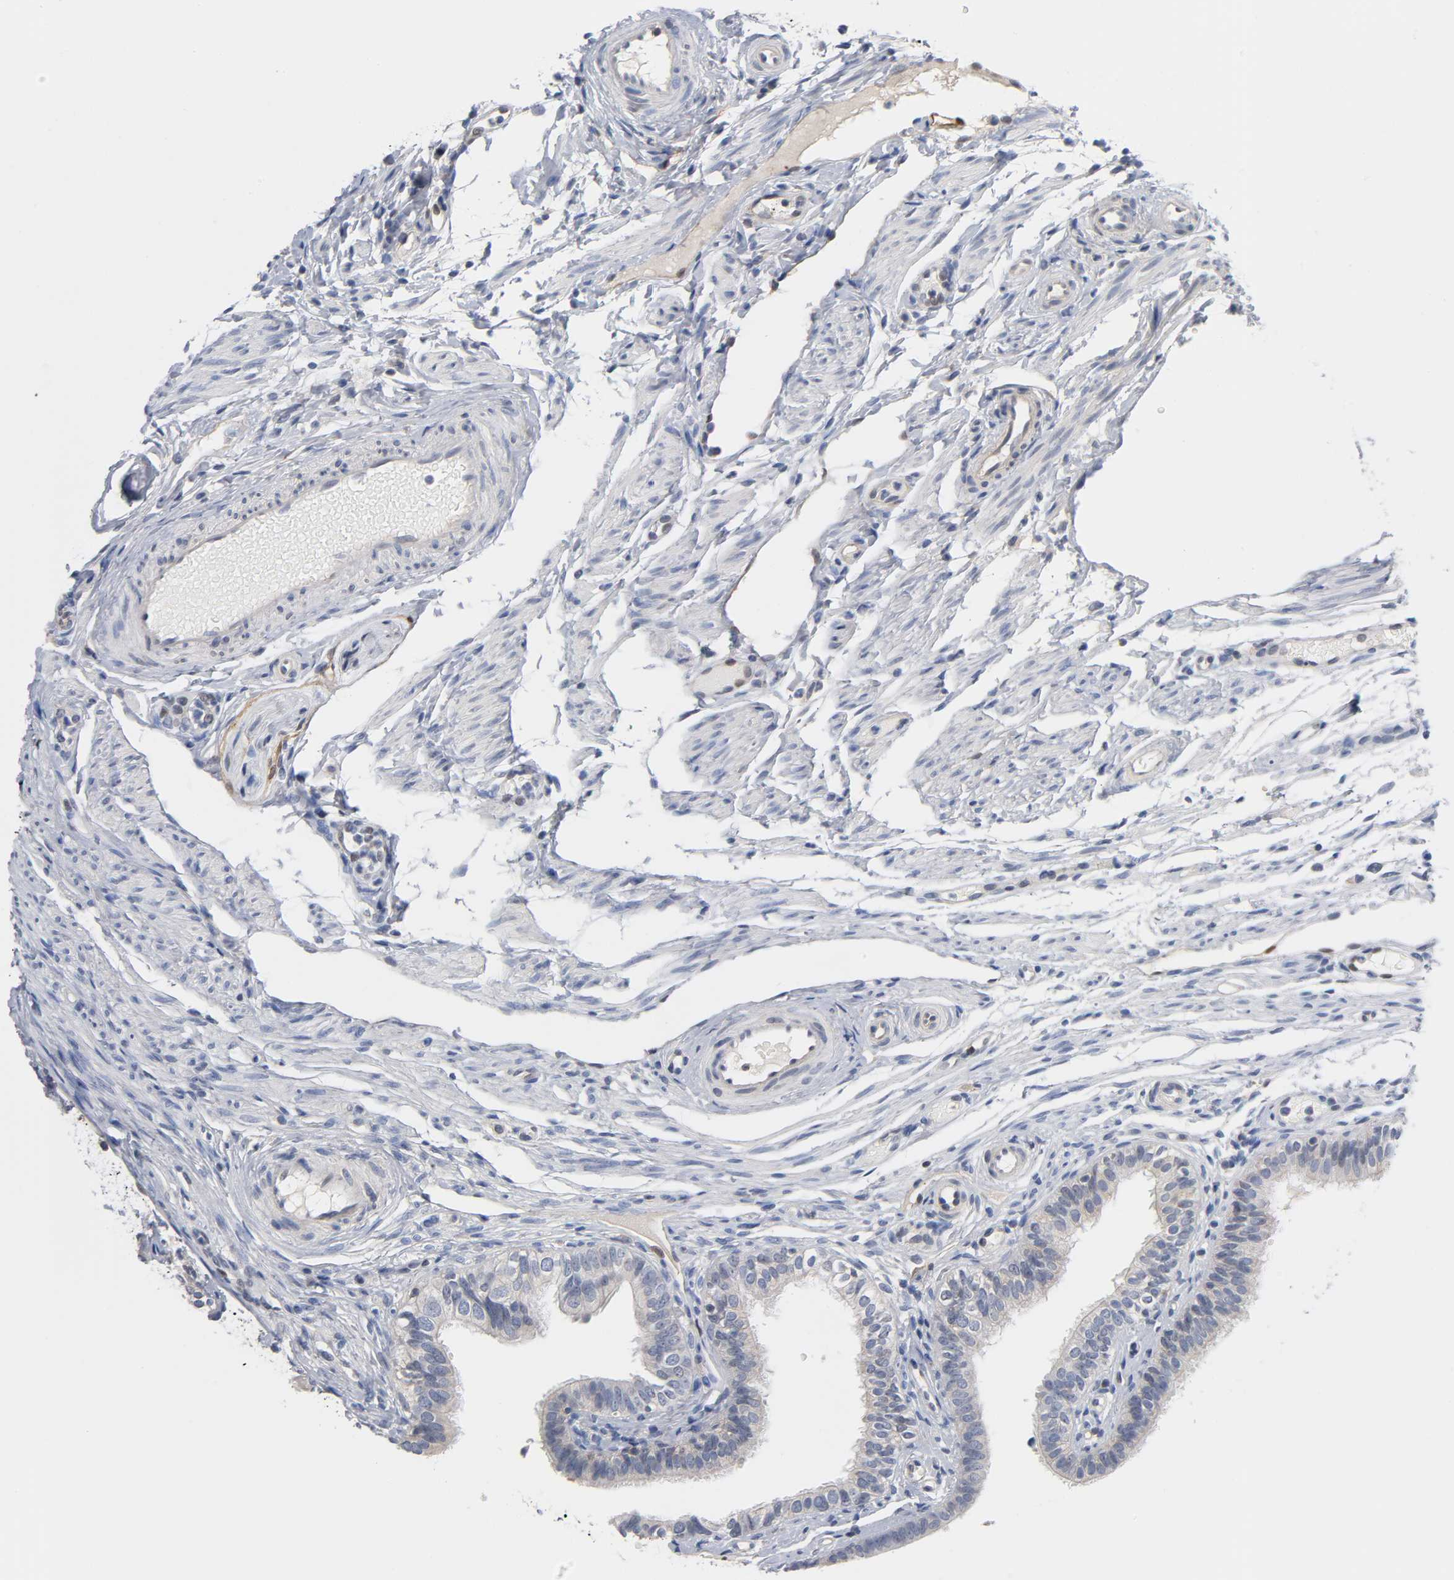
{"staining": {"intensity": "weak", "quantity": "25%-75%", "location": "nuclear"}, "tissue": "fallopian tube", "cell_type": "Glandular cells", "image_type": "normal", "snomed": [{"axis": "morphology", "description": "Normal tissue, NOS"}, {"axis": "morphology", "description": "Dermoid, NOS"}, {"axis": "topography", "description": "Fallopian tube"}], "caption": "About 25%-75% of glandular cells in unremarkable human fallopian tube show weak nuclear protein positivity as visualized by brown immunohistochemical staining.", "gene": "NFATC1", "patient": {"sex": "female", "age": 33}}